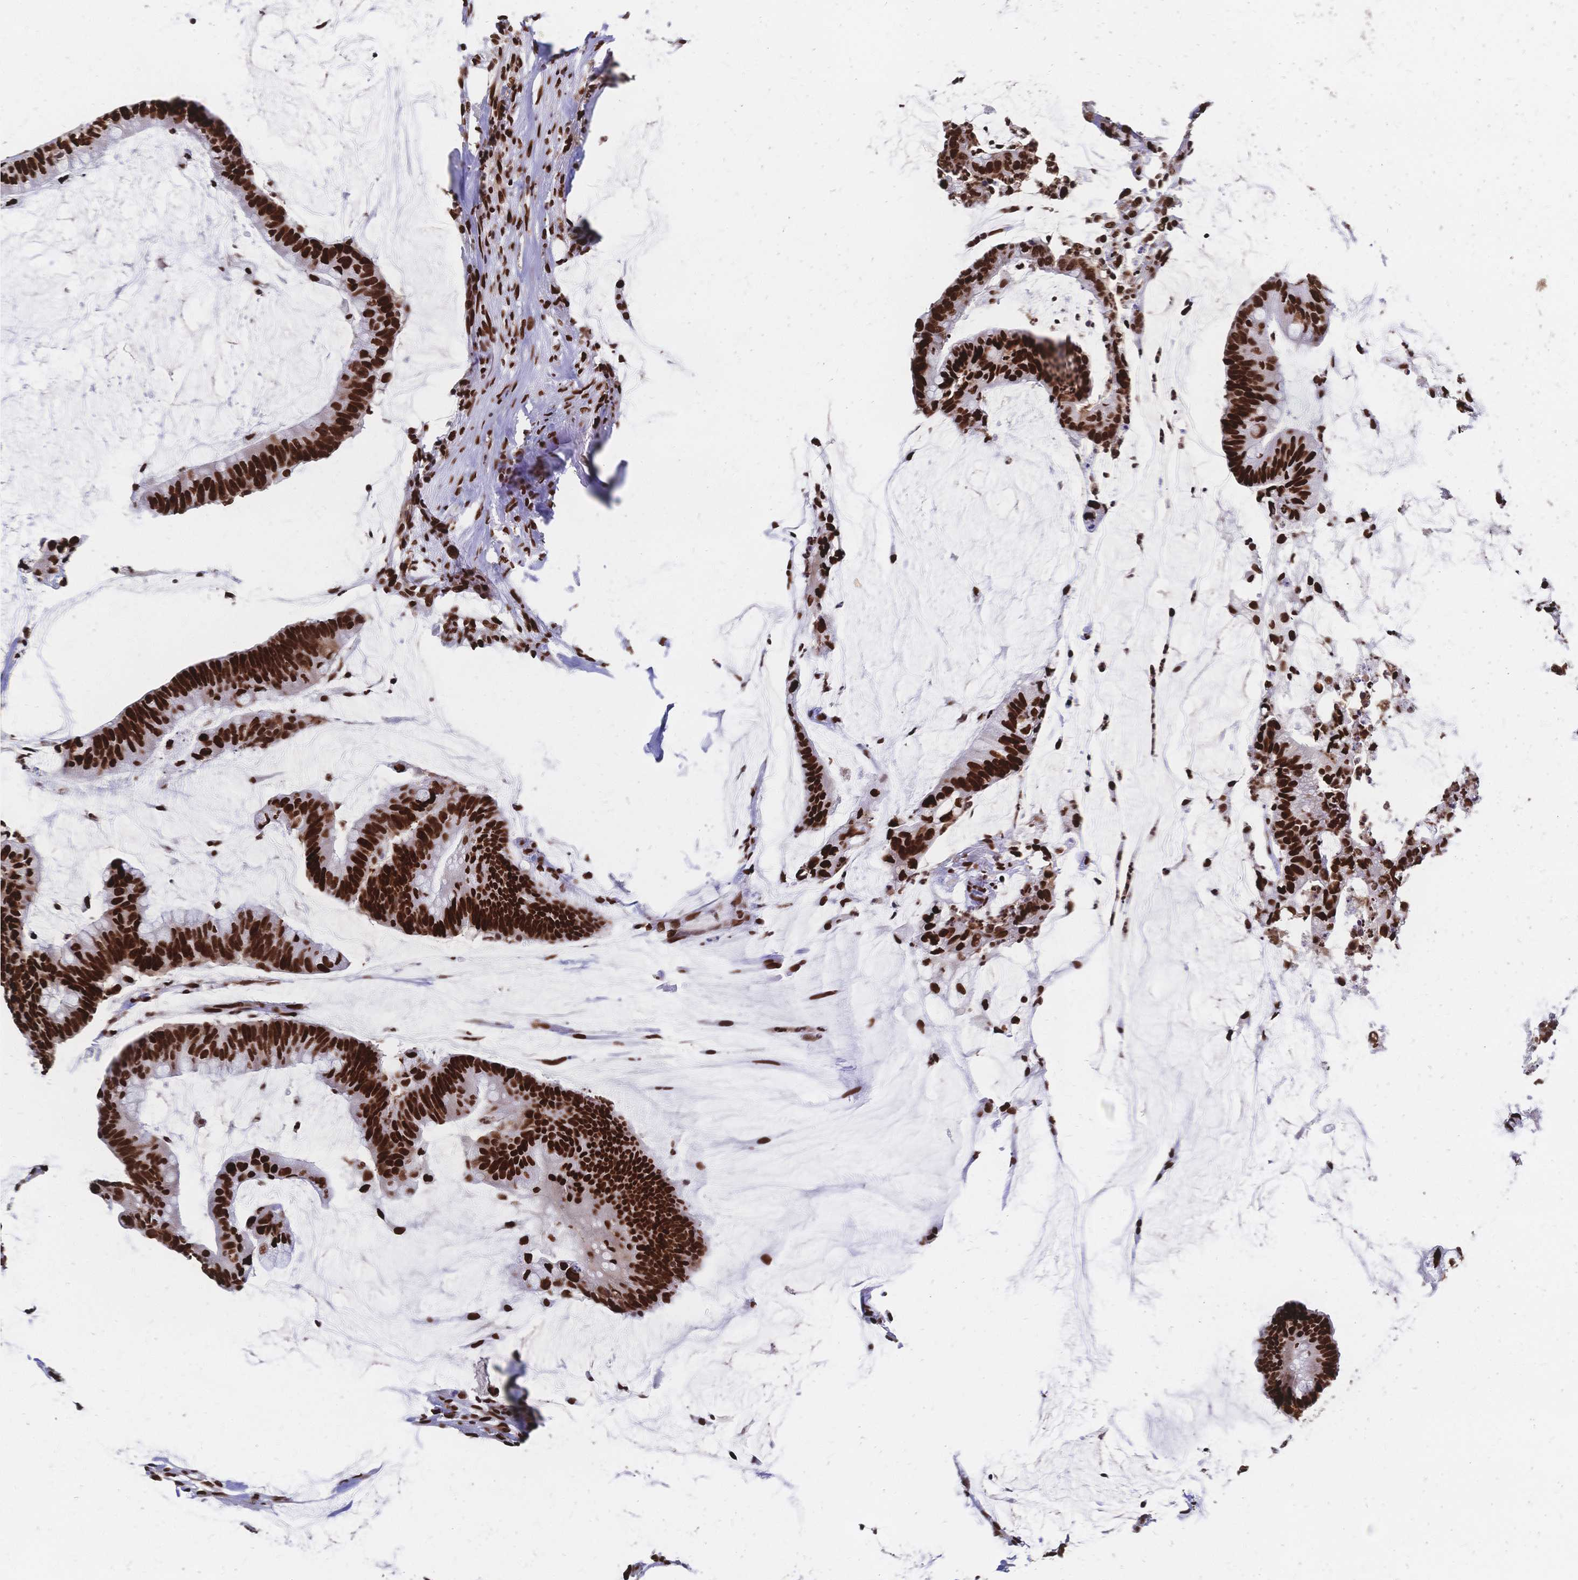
{"staining": {"intensity": "strong", "quantity": ">75%", "location": "nuclear"}, "tissue": "colorectal cancer", "cell_type": "Tumor cells", "image_type": "cancer", "snomed": [{"axis": "morphology", "description": "Adenocarcinoma, NOS"}, {"axis": "topography", "description": "Colon"}], "caption": "Colorectal adenocarcinoma stained with a brown dye demonstrates strong nuclear positive positivity in approximately >75% of tumor cells.", "gene": "HDGF", "patient": {"sex": "male", "age": 62}}